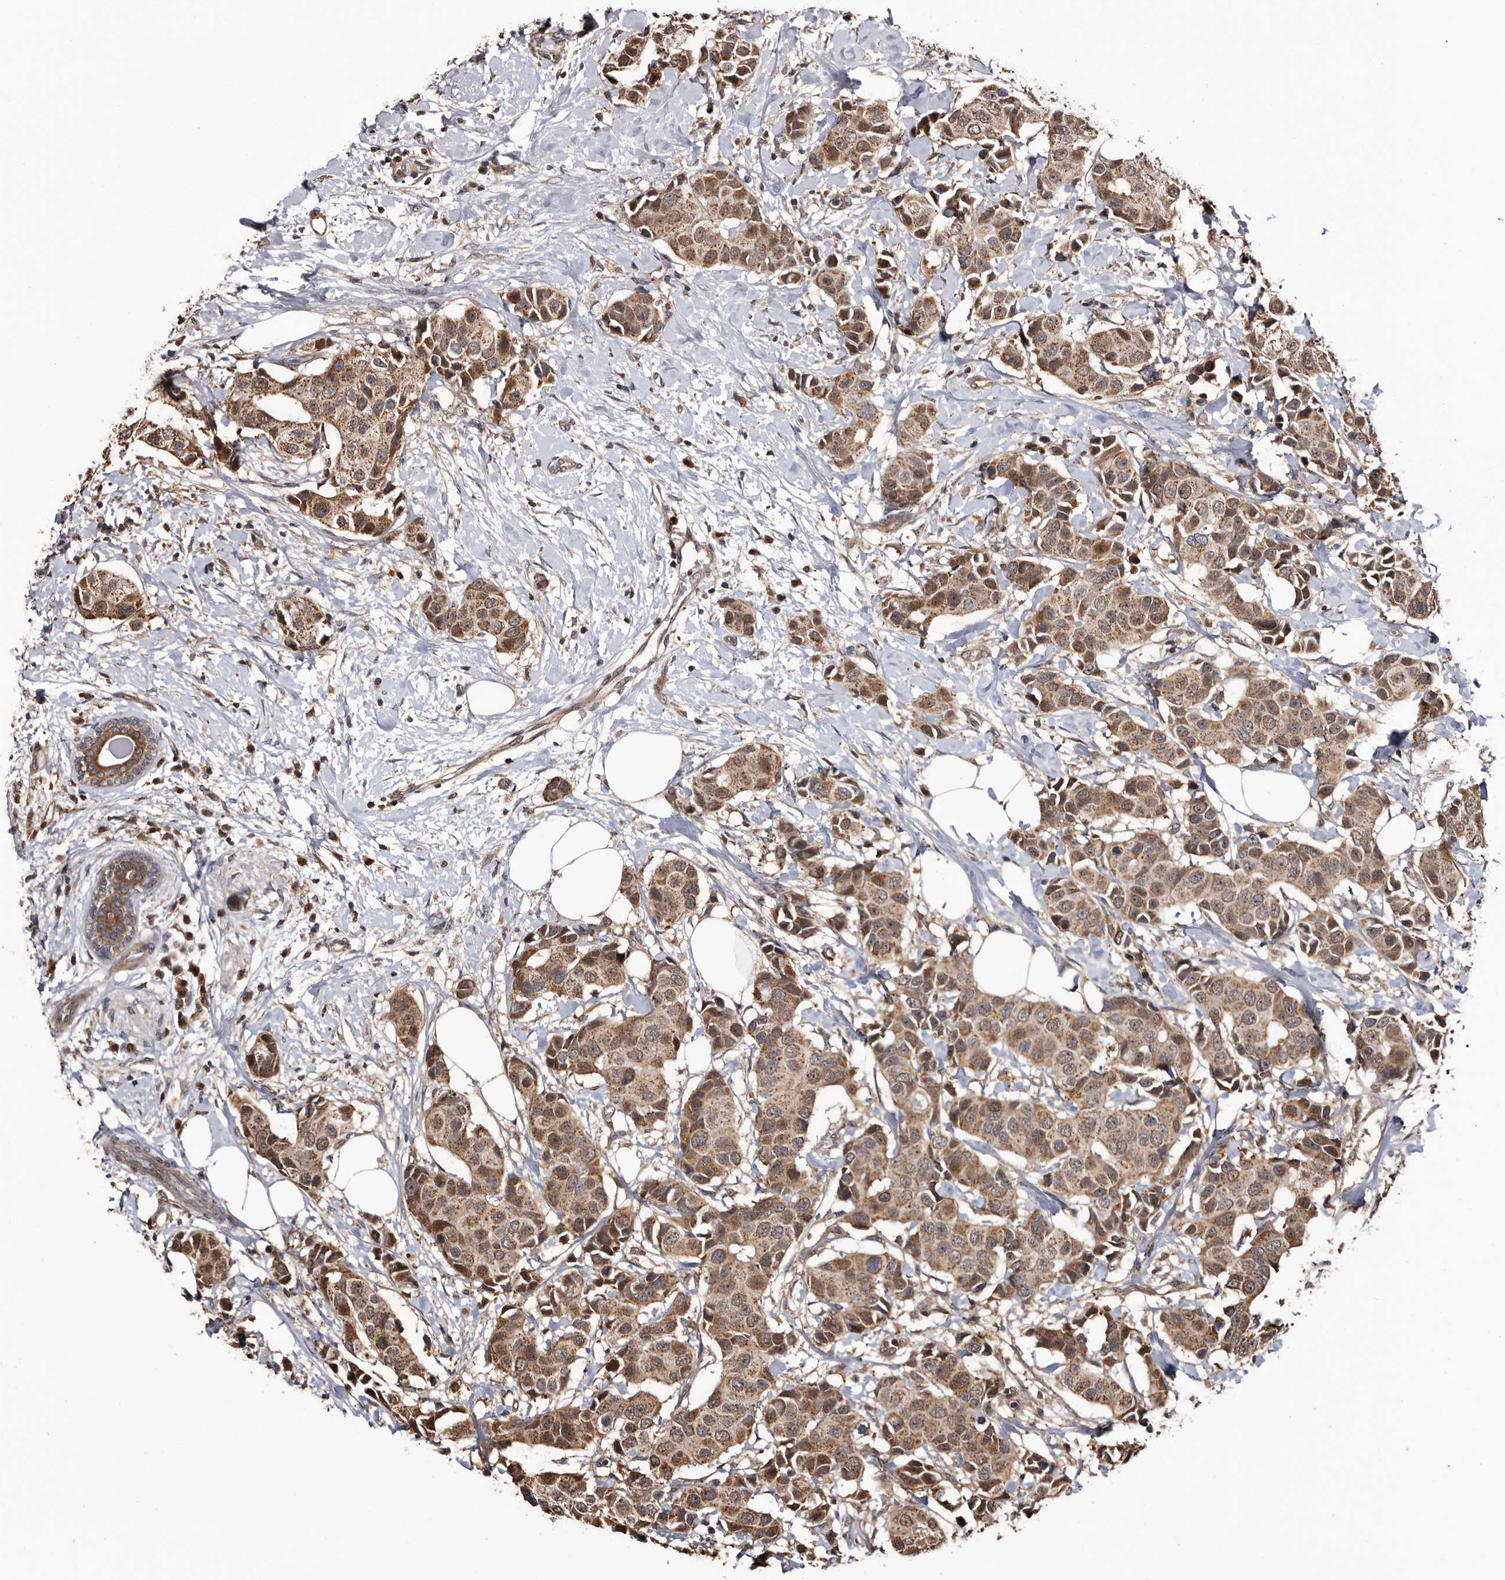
{"staining": {"intensity": "moderate", "quantity": ">75%", "location": "cytoplasmic/membranous"}, "tissue": "breast cancer", "cell_type": "Tumor cells", "image_type": "cancer", "snomed": [{"axis": "morphology", "description": "Normal tissue, NOS"}, {"axis": "morphology", "description": "Duct carcinoma"}, {"axis": "topography", "description": "Breast"}], "caption": "This is an image of IHC staining of breast cancer (intraductal carcinoma), which shows moderate staining in the cytoplasmic/membranous of tumor cells.", "gene": "TTI2", "patient": {"sex": "female", "age": 39}}